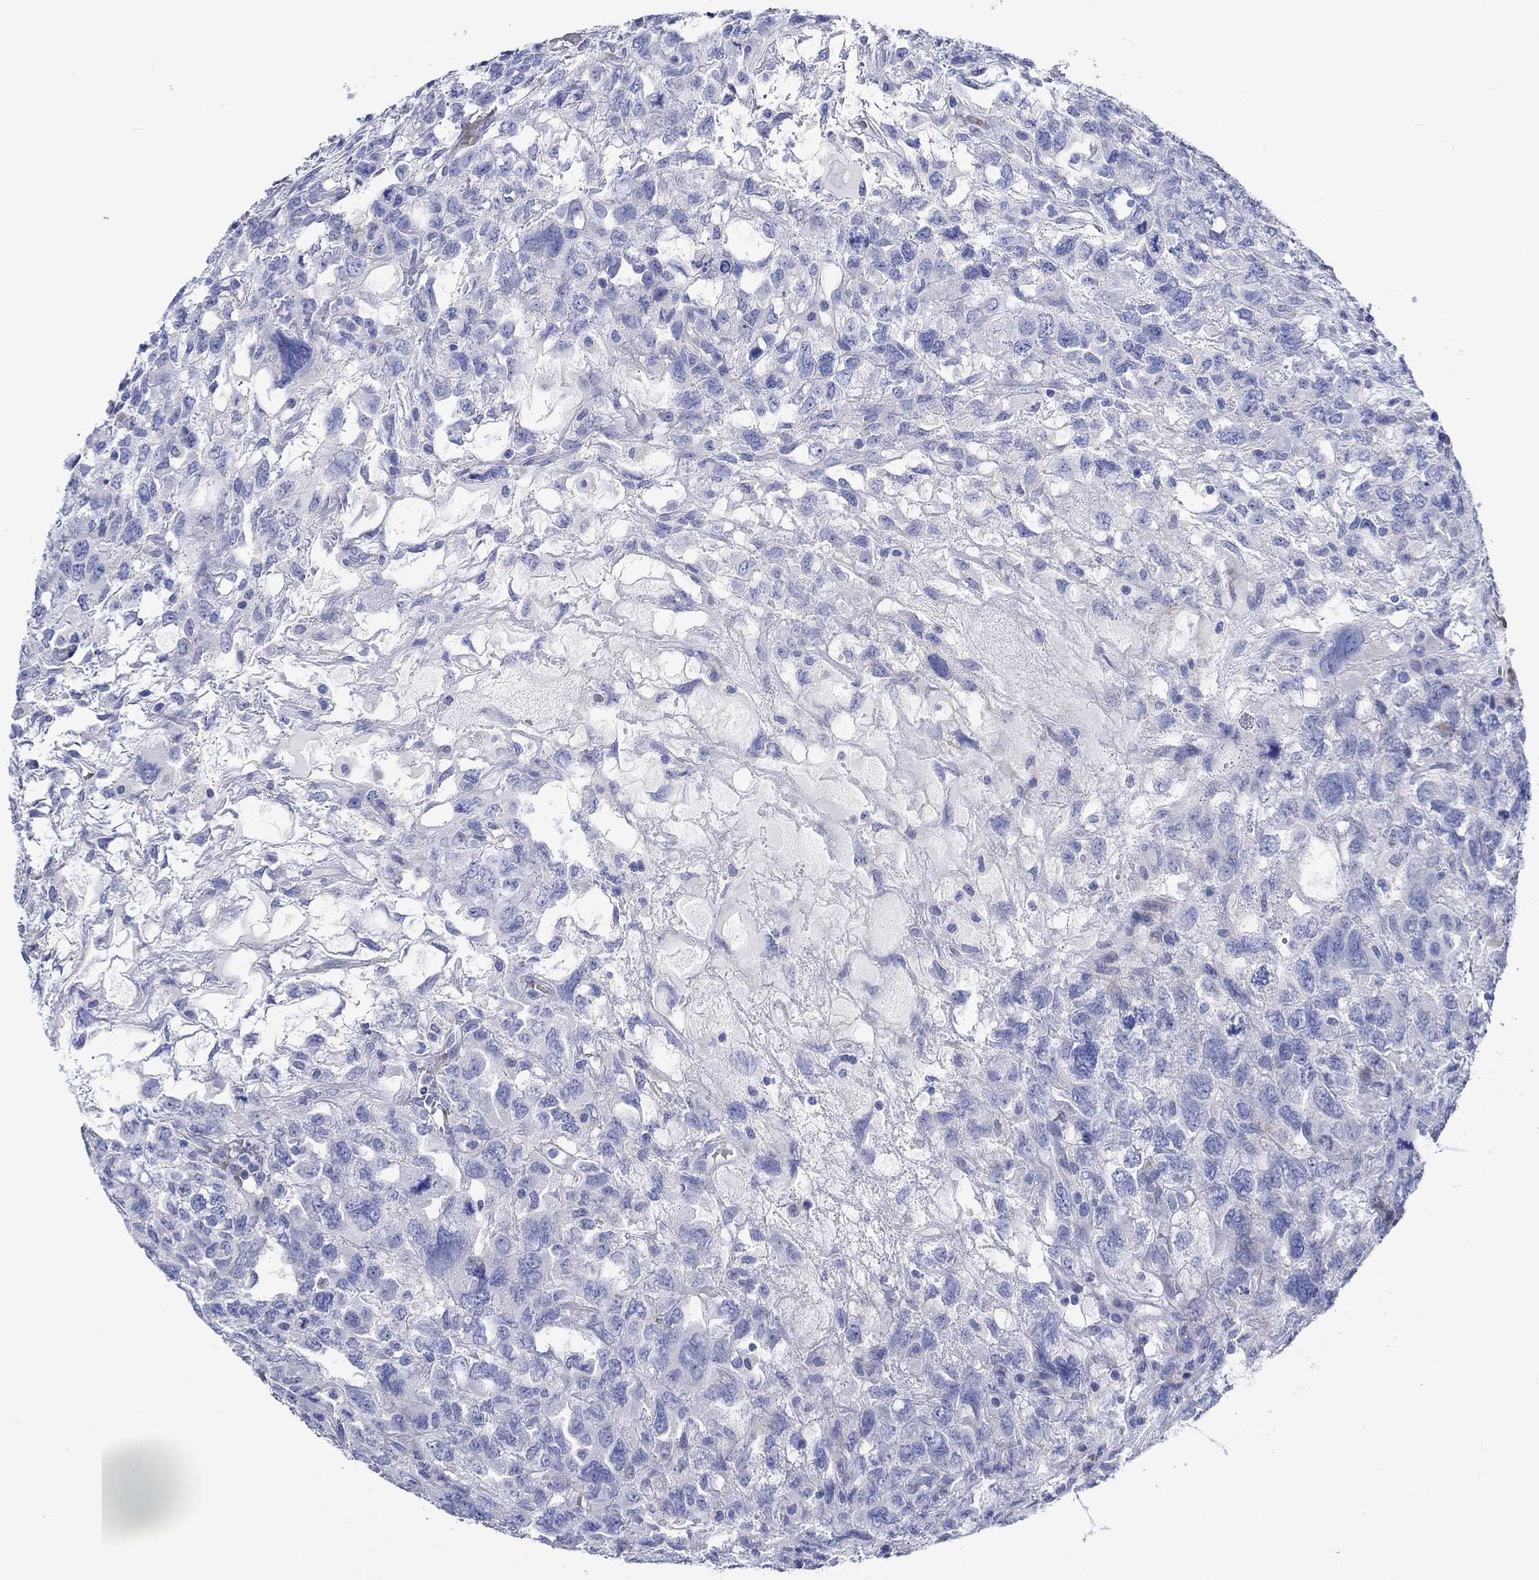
{"staining": {"intensity": "negative", "quantity": "none", "location": "none"}, "tissue": "testis cancer", "cell_type": "Tumor cells", "image_type": "cancer", "snomed": [{"axis": "morphology", "description": "Seminoma, NOS"}, {"axis": "topography", "description": "Testis"}], "caption": "Testis cancer (seminoma) was stained to show a protein in brown. There is no significant staining in tumor cells.", "gene": "NRIP3", "patient": {"sex": "male", "age": 52}}